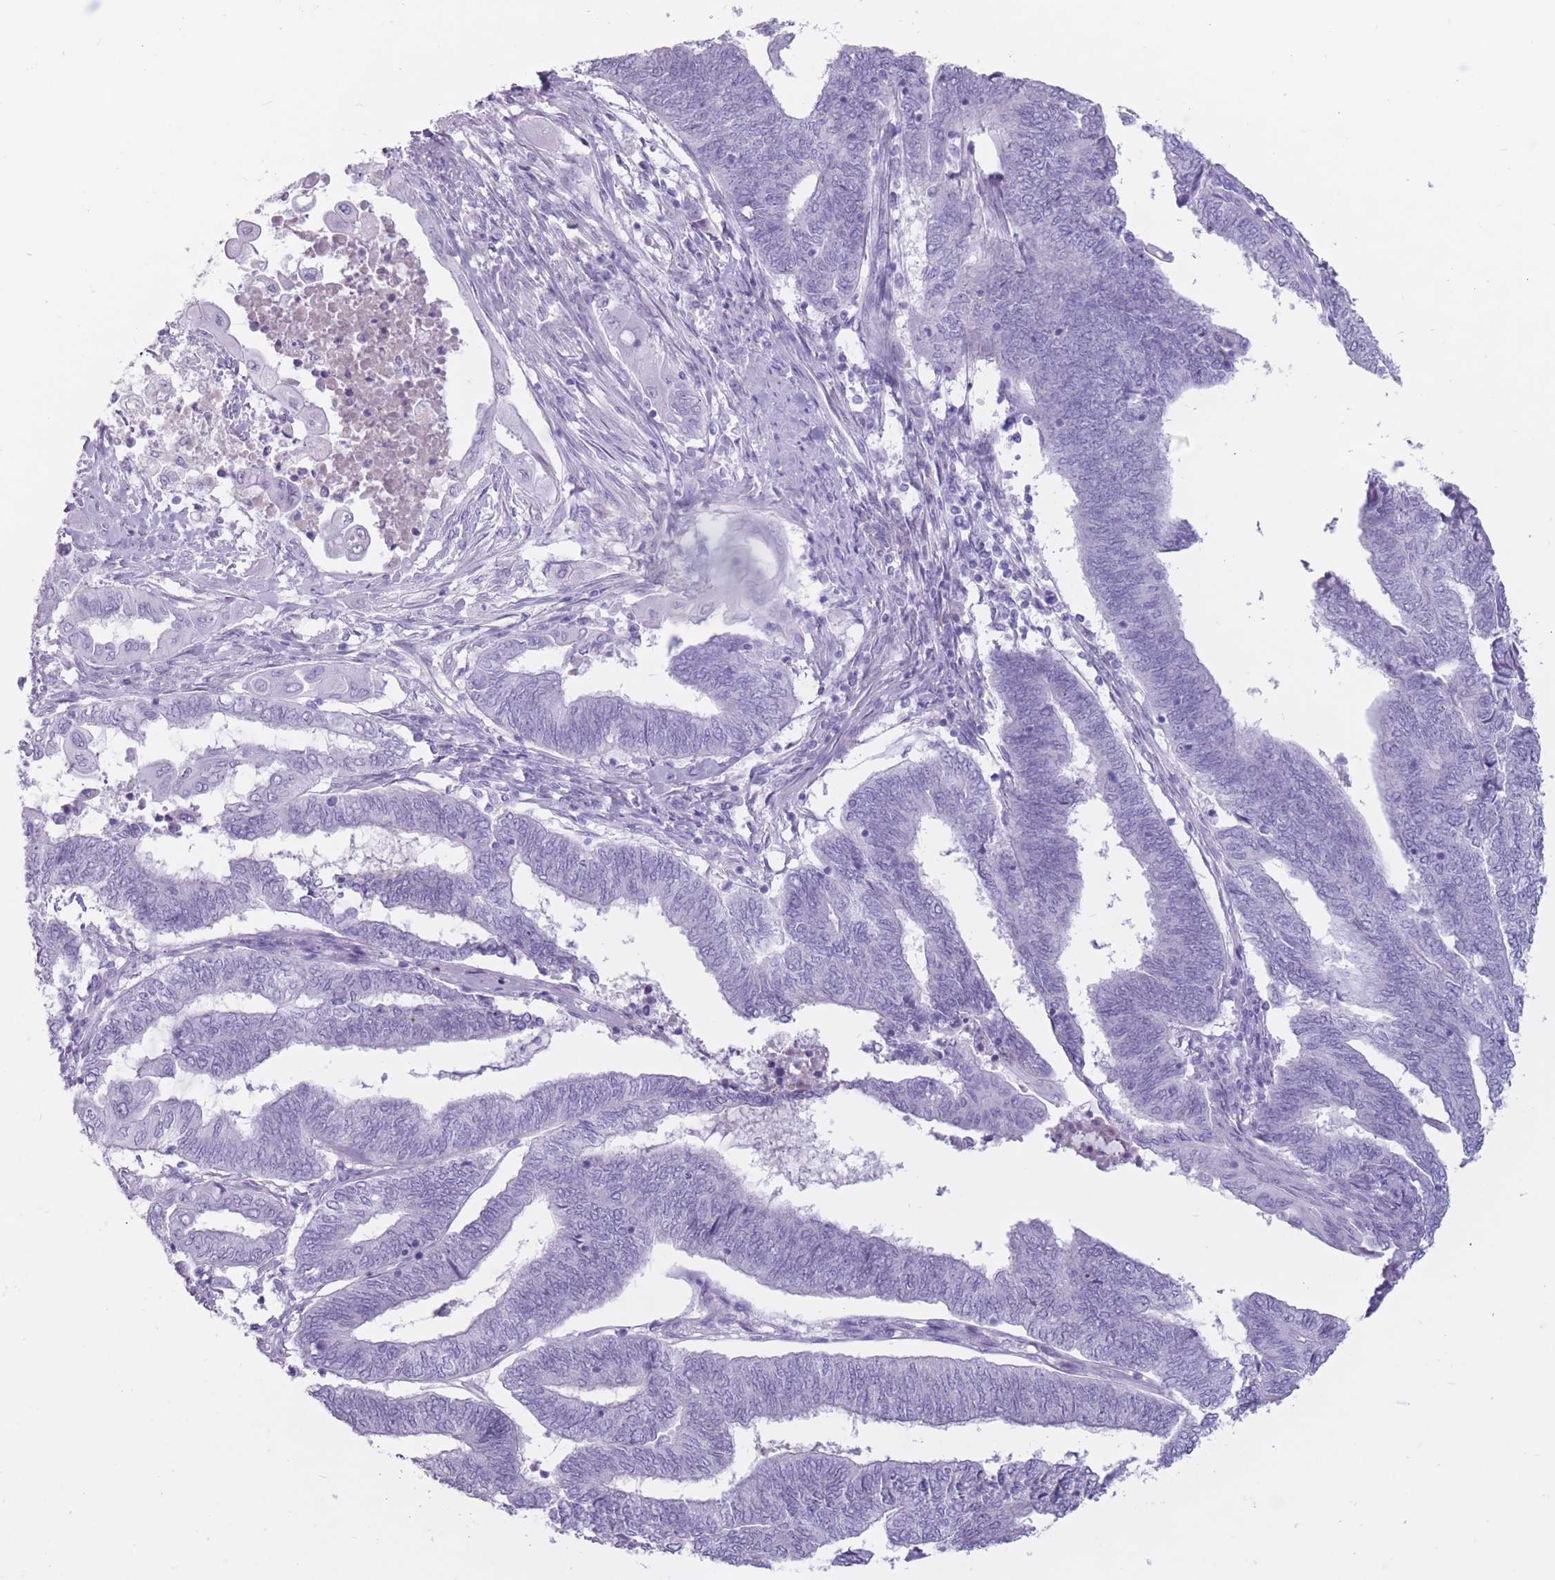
{"staining": {"intensity": "negative", "quantity": "none", "location": "none"}, "tissue": "endometrial cancer", "cell_type": "Tumor cells", "image_type": "cancer", "snomed": [{"axis": "morphology", "description": "Adenocarcinoma, NOS"}, {"axis": "topography", "description": "Uterus"}, {"axis": "topography", "description": "Endometrium"}], "caption": "The photomicrograph reveals no significant positivity in tumor cells of endometrial adenocarcinoma.", "gene": "PNMA3", "patient": {"sex": "female", "age": 70}}